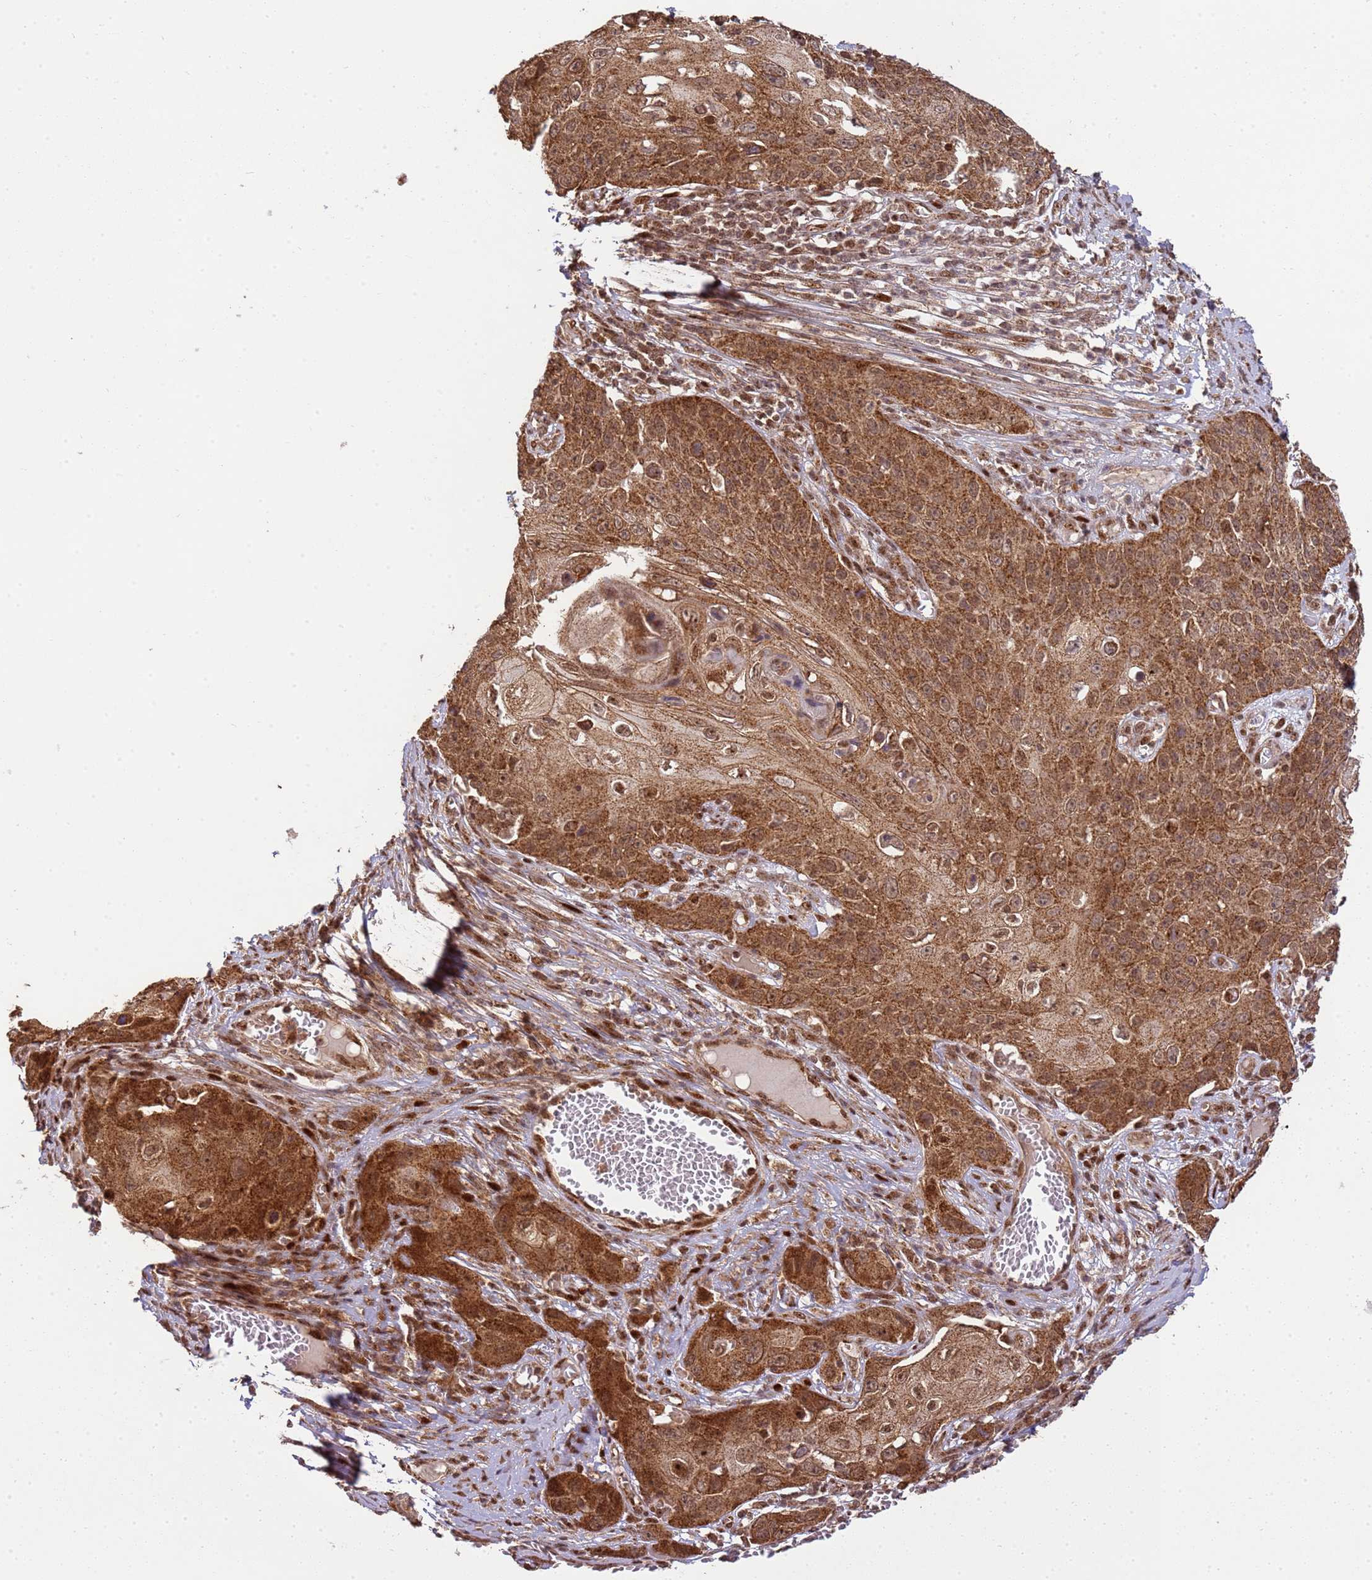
{"staining": {"intensity": "moderate", "quantity": ">75%", "location": "cytoplasmic/membranous"}, "tissue": "skin cancer", "cell_type": "Tumor cells", "image_type": "cancer", "snomed": [{"axis": "morphology", "description": "Squamous cell carcinoma, NOS"}, {"axis": "topography", "description": "Skin"}], "caption": "Tumor cells reveal medium levels of moderate cytoplasmic/membranous positivity in about >75% of cells in human squamous cell carcinoma (skin). Ihc stains the protein in brown and the nuclei are stained blue.", "gene": "PEX14", "patient": {"sex": "male", "age": 55}}